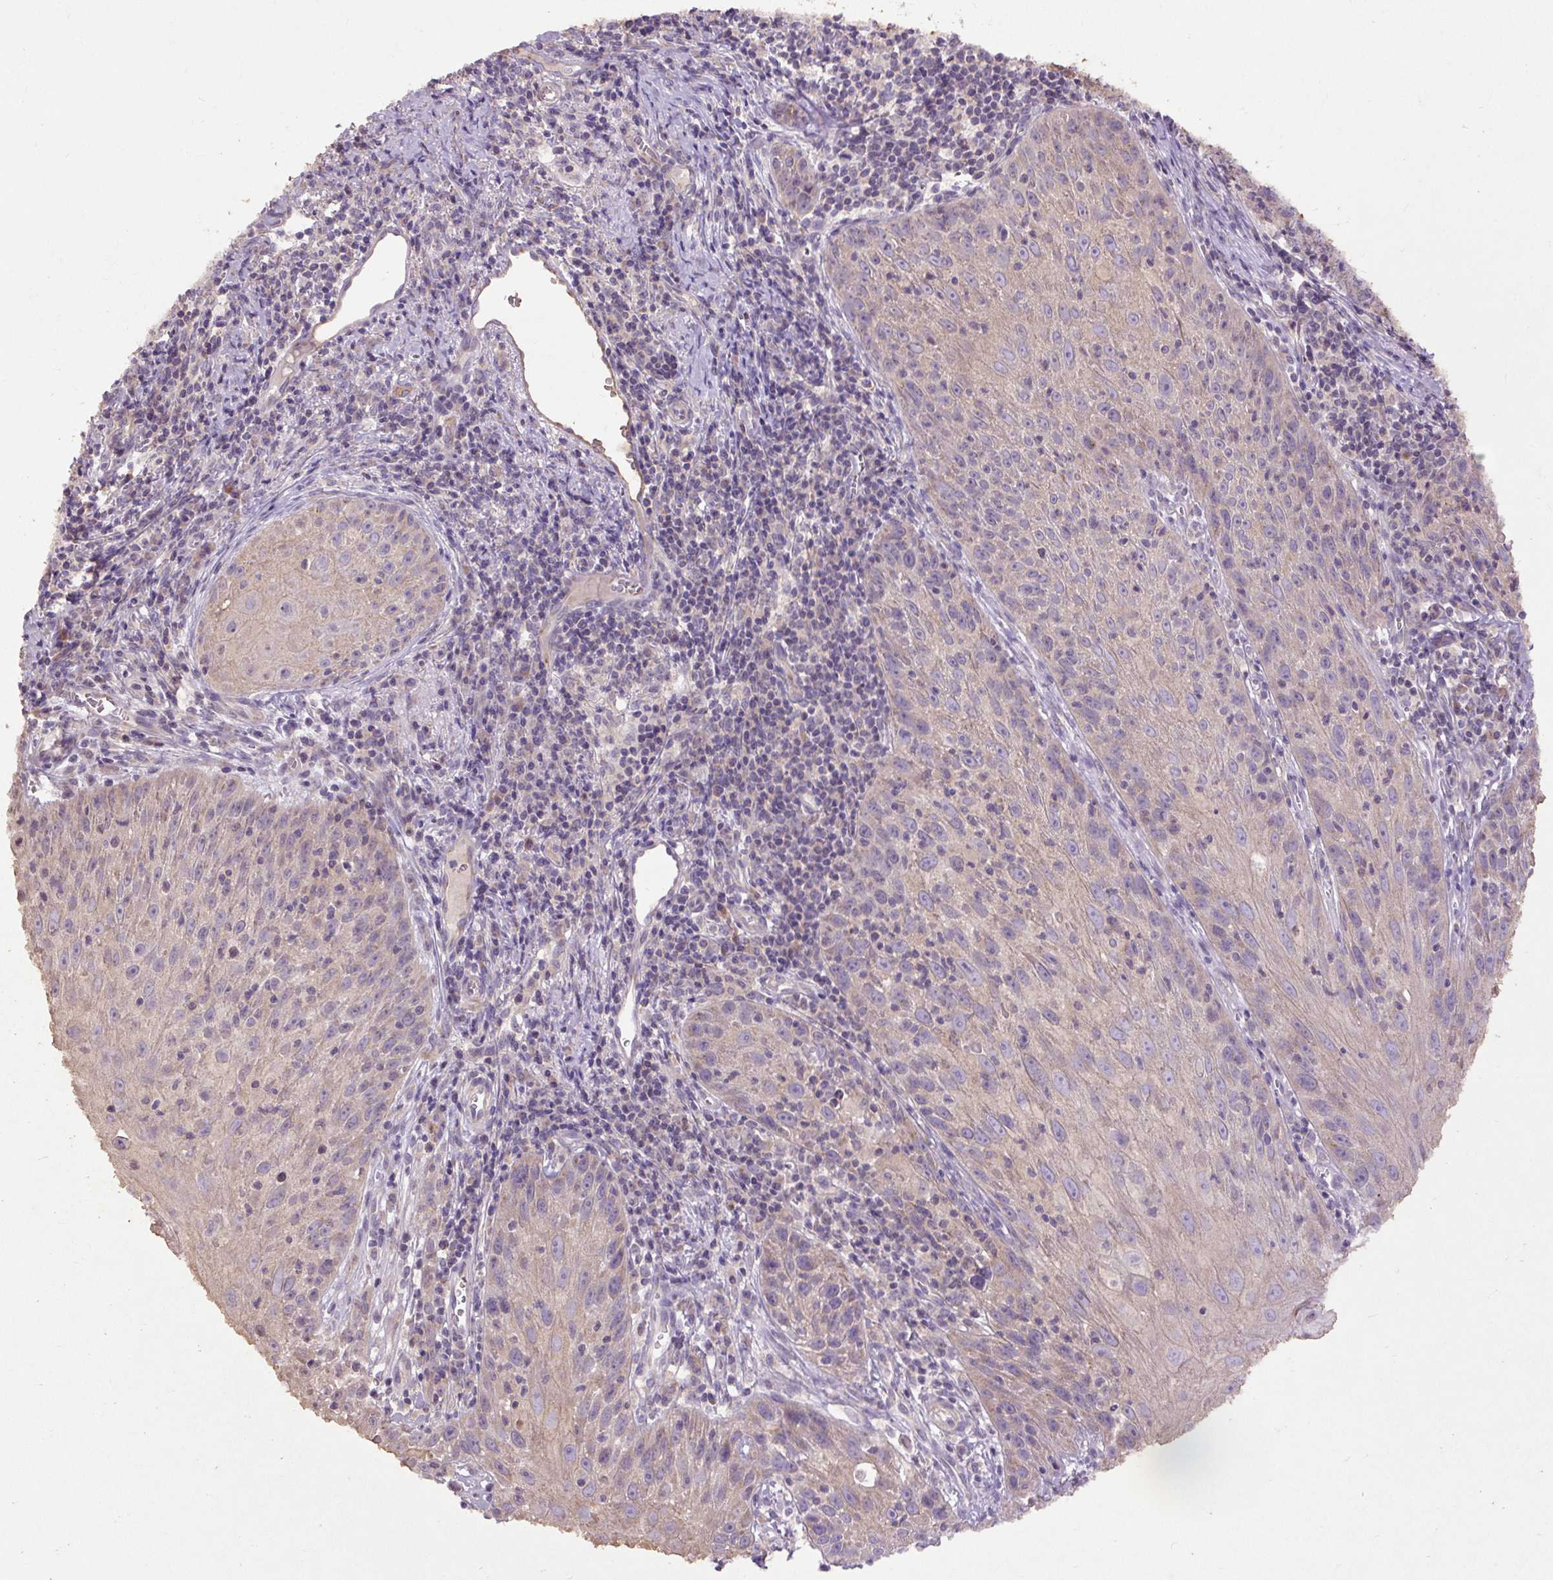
{"staining": {"intensity": "weak", "quantity": "<25%", "location": "cytoplasmic/membranous"}, "tissue": "skin cancer", "cell_type": "Tumor cells", "image_type": "cancer", "snomed": [{"axis": "morphology", "description": "Squamous cell carcinoma, NOS"}, {"axis": "topography", "description": "Skin"}, {"axis": "topography", "description": "Vulva"}], "caption": "Immunohistochemical staining of human squamous cell carcinoma (skin) displays no significant staining in tumor cells. (Immunohistochemistry, brightfield microscopy, high magnification).", "gene": "ABR", "patient": {"sex": "female", "age": 76}}